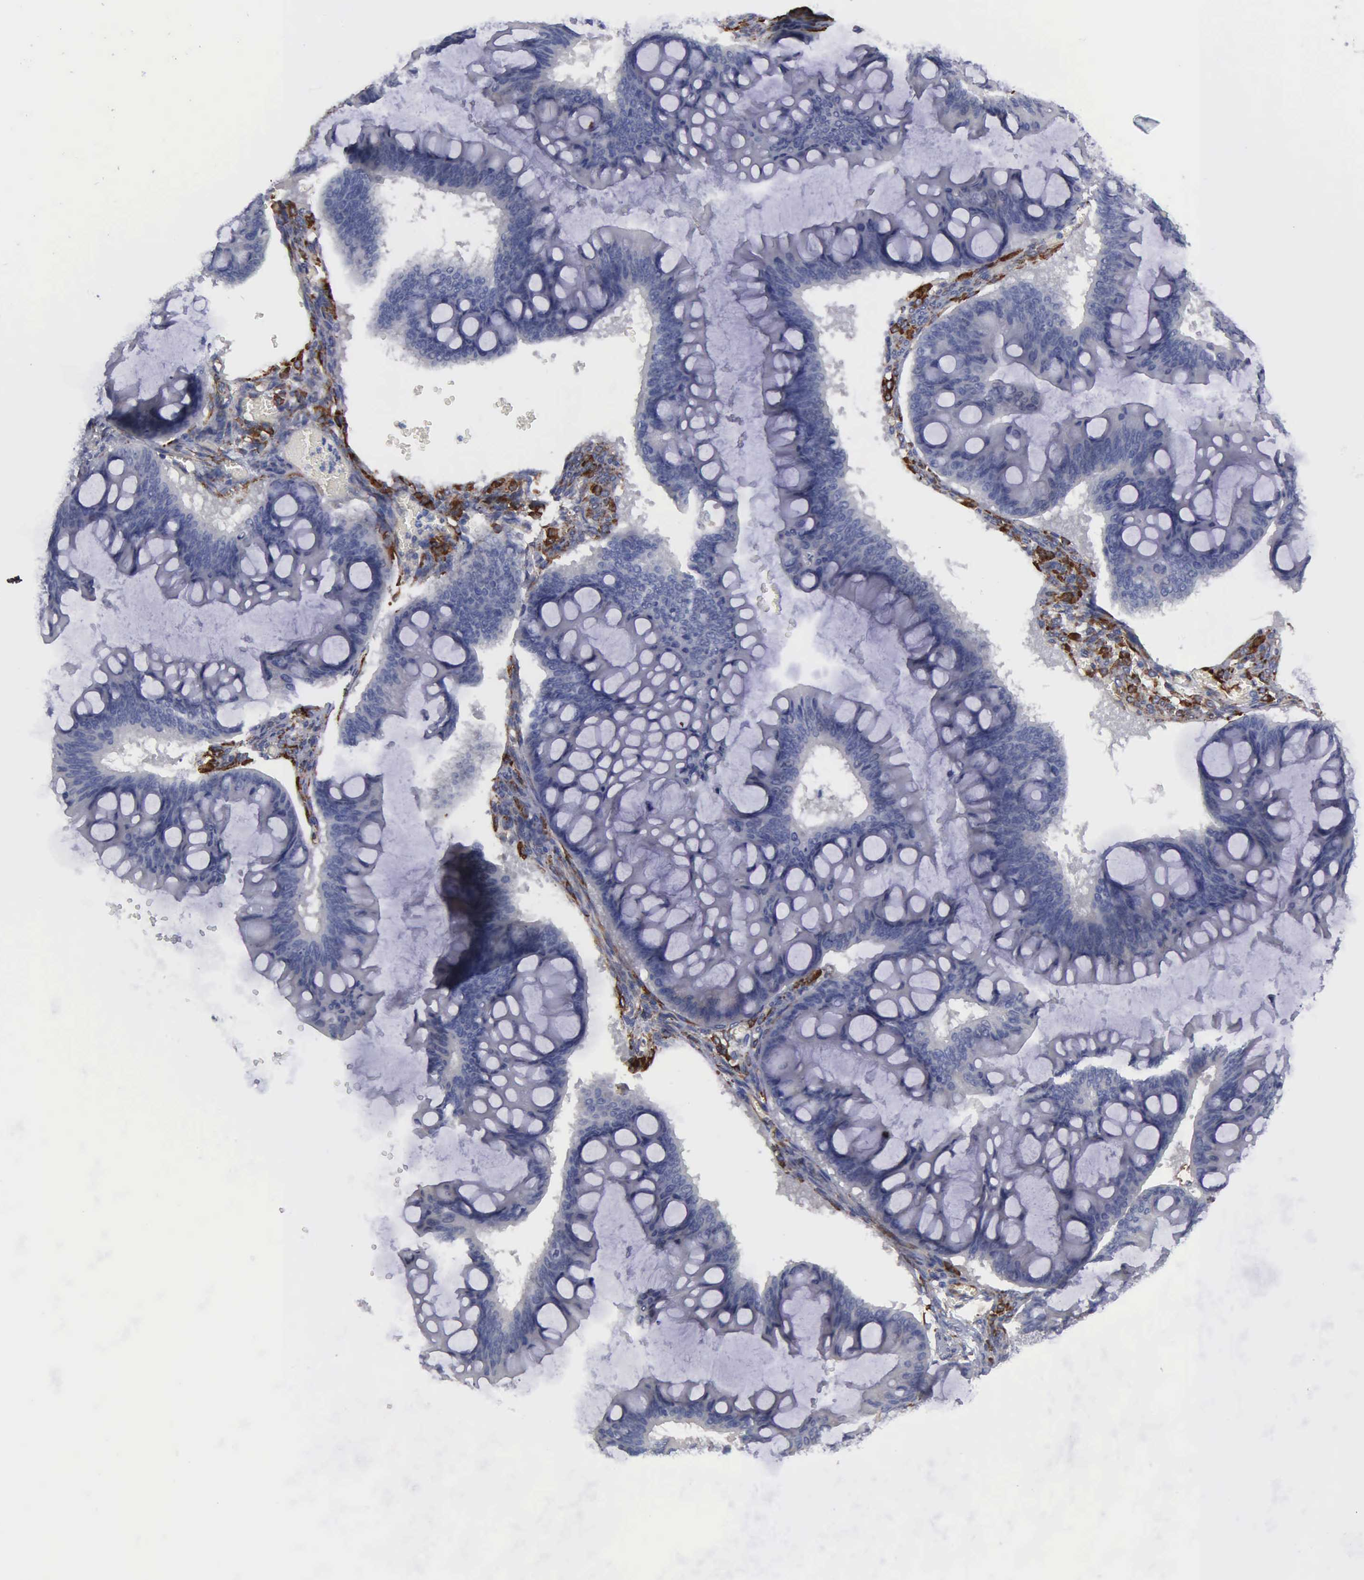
{"staining": {"intensity": "negative", "quantity": "none", "location": "none"}, "tissue": "ovarian cancer", "cell_type": "Tumor cells", "image_type": "cancer", "snomed": [{"axis": "morphology", "description": "Cystadenocarcinoma, mucinous, NOS"}, {"axis": "topography", "description": "Ovary"}], "caption": "DAB (3,3'-diaminobenzidine) immunohistochemical staining of ovarian cancer exhibits no significant expression in tumor cells. (Brightfield microscopy of DAB IHC at high magnification).", "gene": "RDX", "patient": {"sex": "female", "age": 73}}